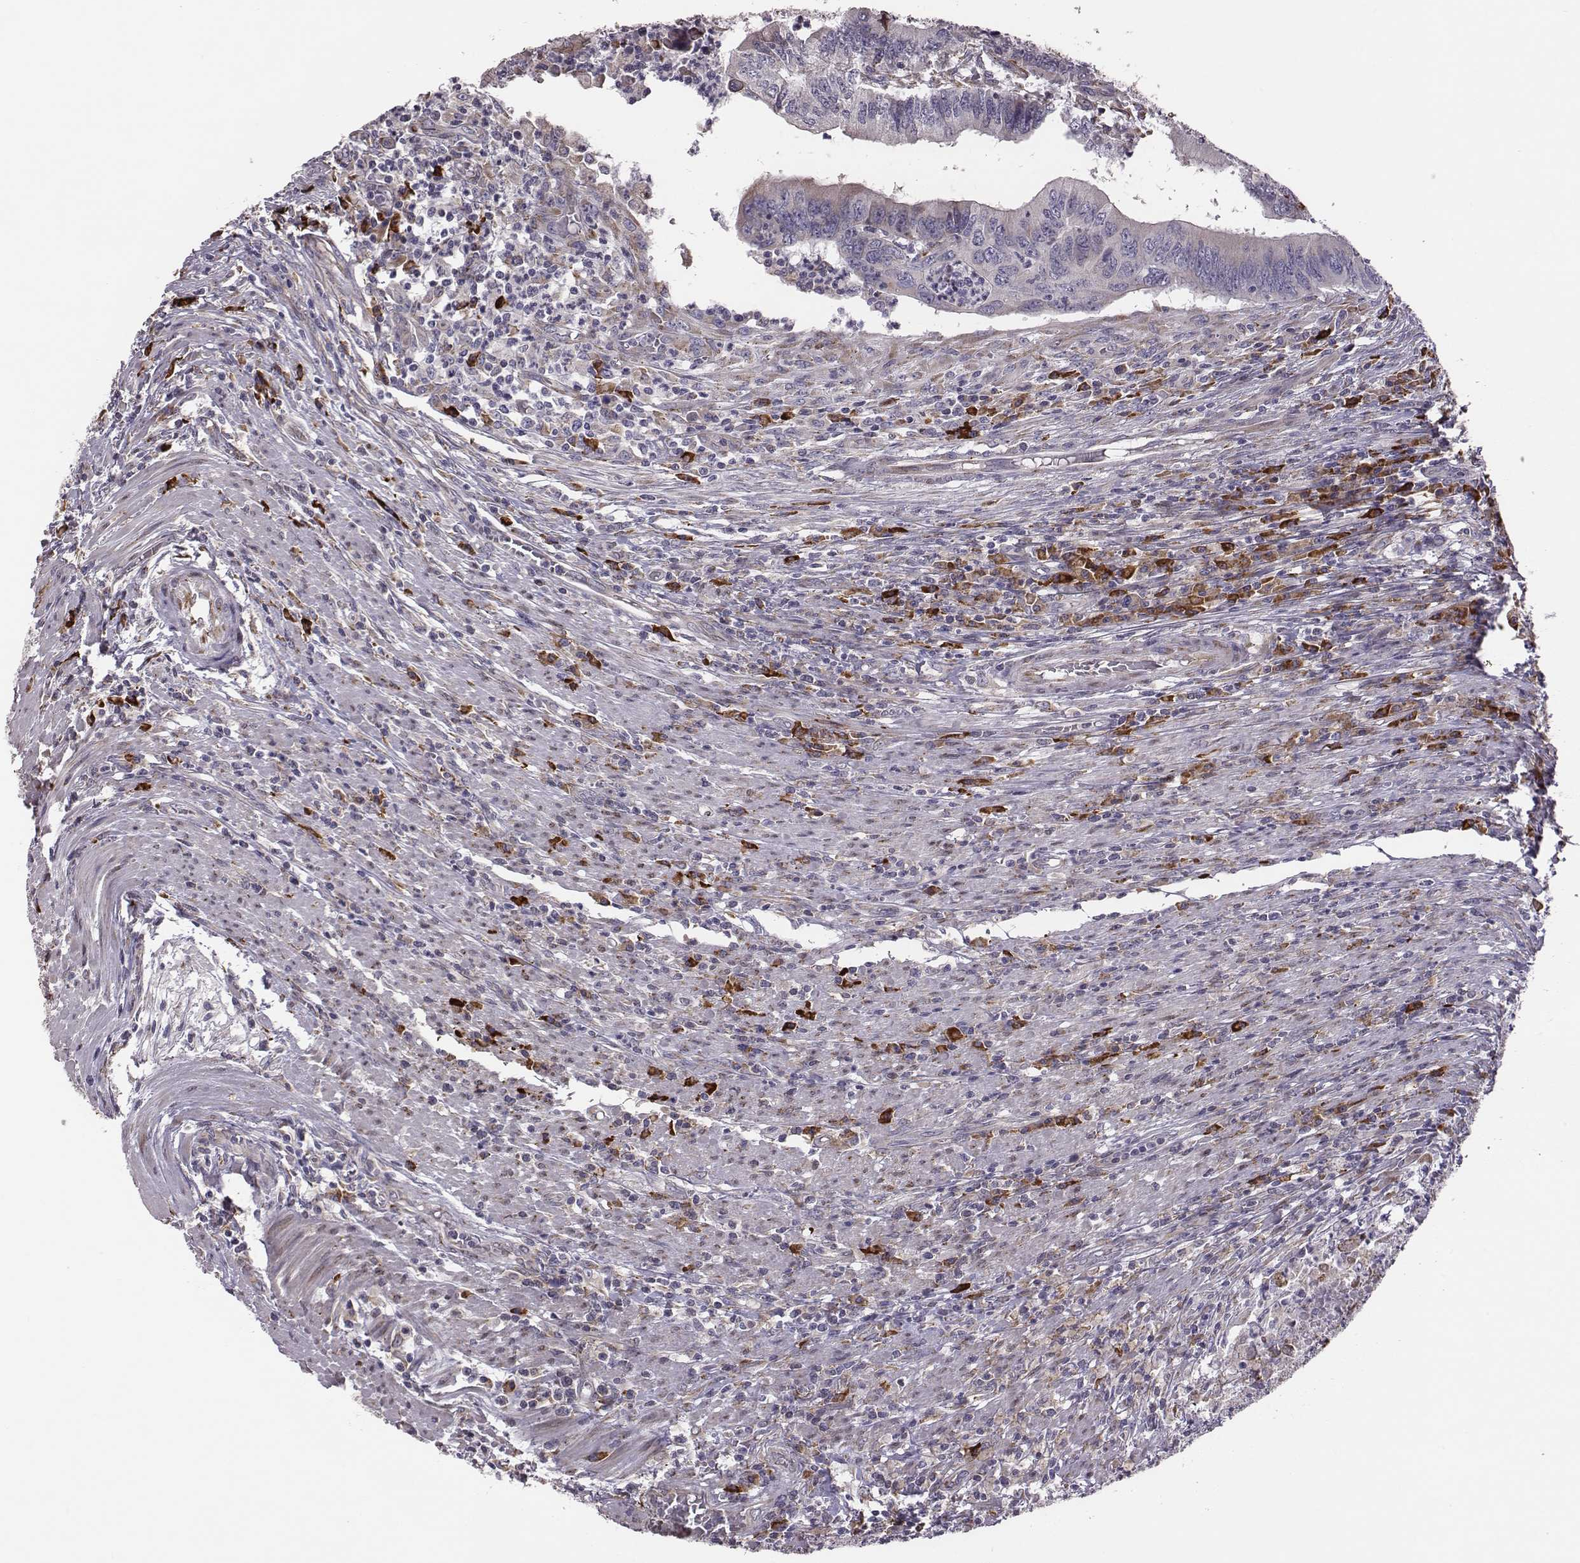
{"staining": {"intensity": "negative", "quantity": "none", "location": "none"}, "tissue": "colorectal cancer", "cell_type": "Tumor cells", "image_type": "cancer", "snomed": [{"axis": "morphology", "description": "Adenocarcinoma, NOS"}, {"axis": "topography", "description": "Colon"}], "caption": "The histopathology image displays no significant staining in tumor cells of colorectal adenocarcinoma.", "gene": "SELENOI", "patient": {"sex": "male", "age": 53}}